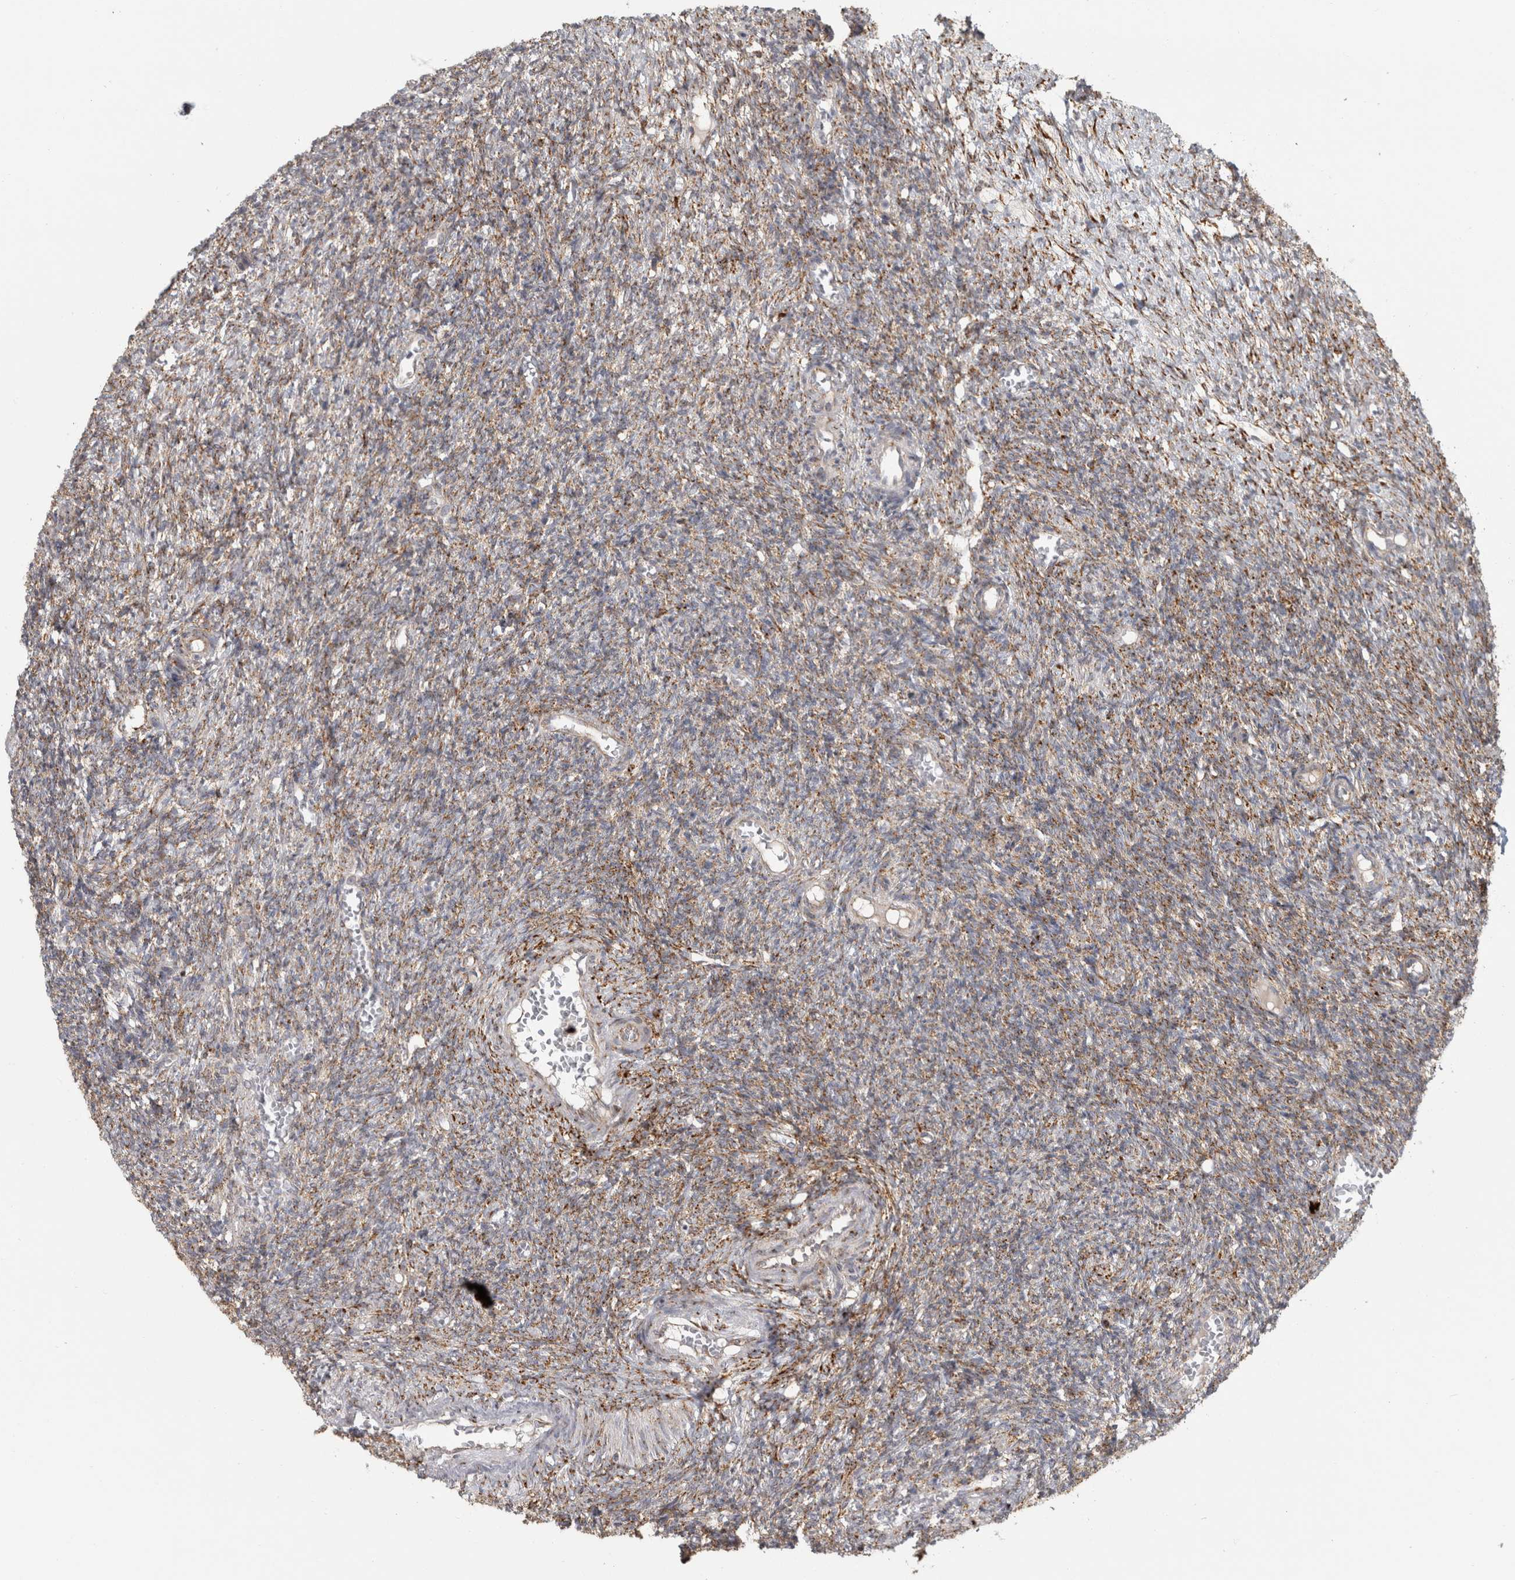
{"staining": {"intensity": "moderate", "quantity": ">75%", "location": "cytoplasmic/membranous"}, "tissue": "ovary", "cell_type": "Follicle cells", "image_type": "normal", "snomed": [{"axis": "morphology", "description": "Normal tissue, NOS"}, {"axis": "topography", "description": "Ovary"}], "caption": "Protein analysis of unremarkable ovary displays moderate cytoplasmic/membranous staining in approximately >75% of follicle cells. (brown staining indicates protein expression, while blue staining denotes nuclei).", "gene": "OSTN", "patient": {"sex": "female", "age": 27}}